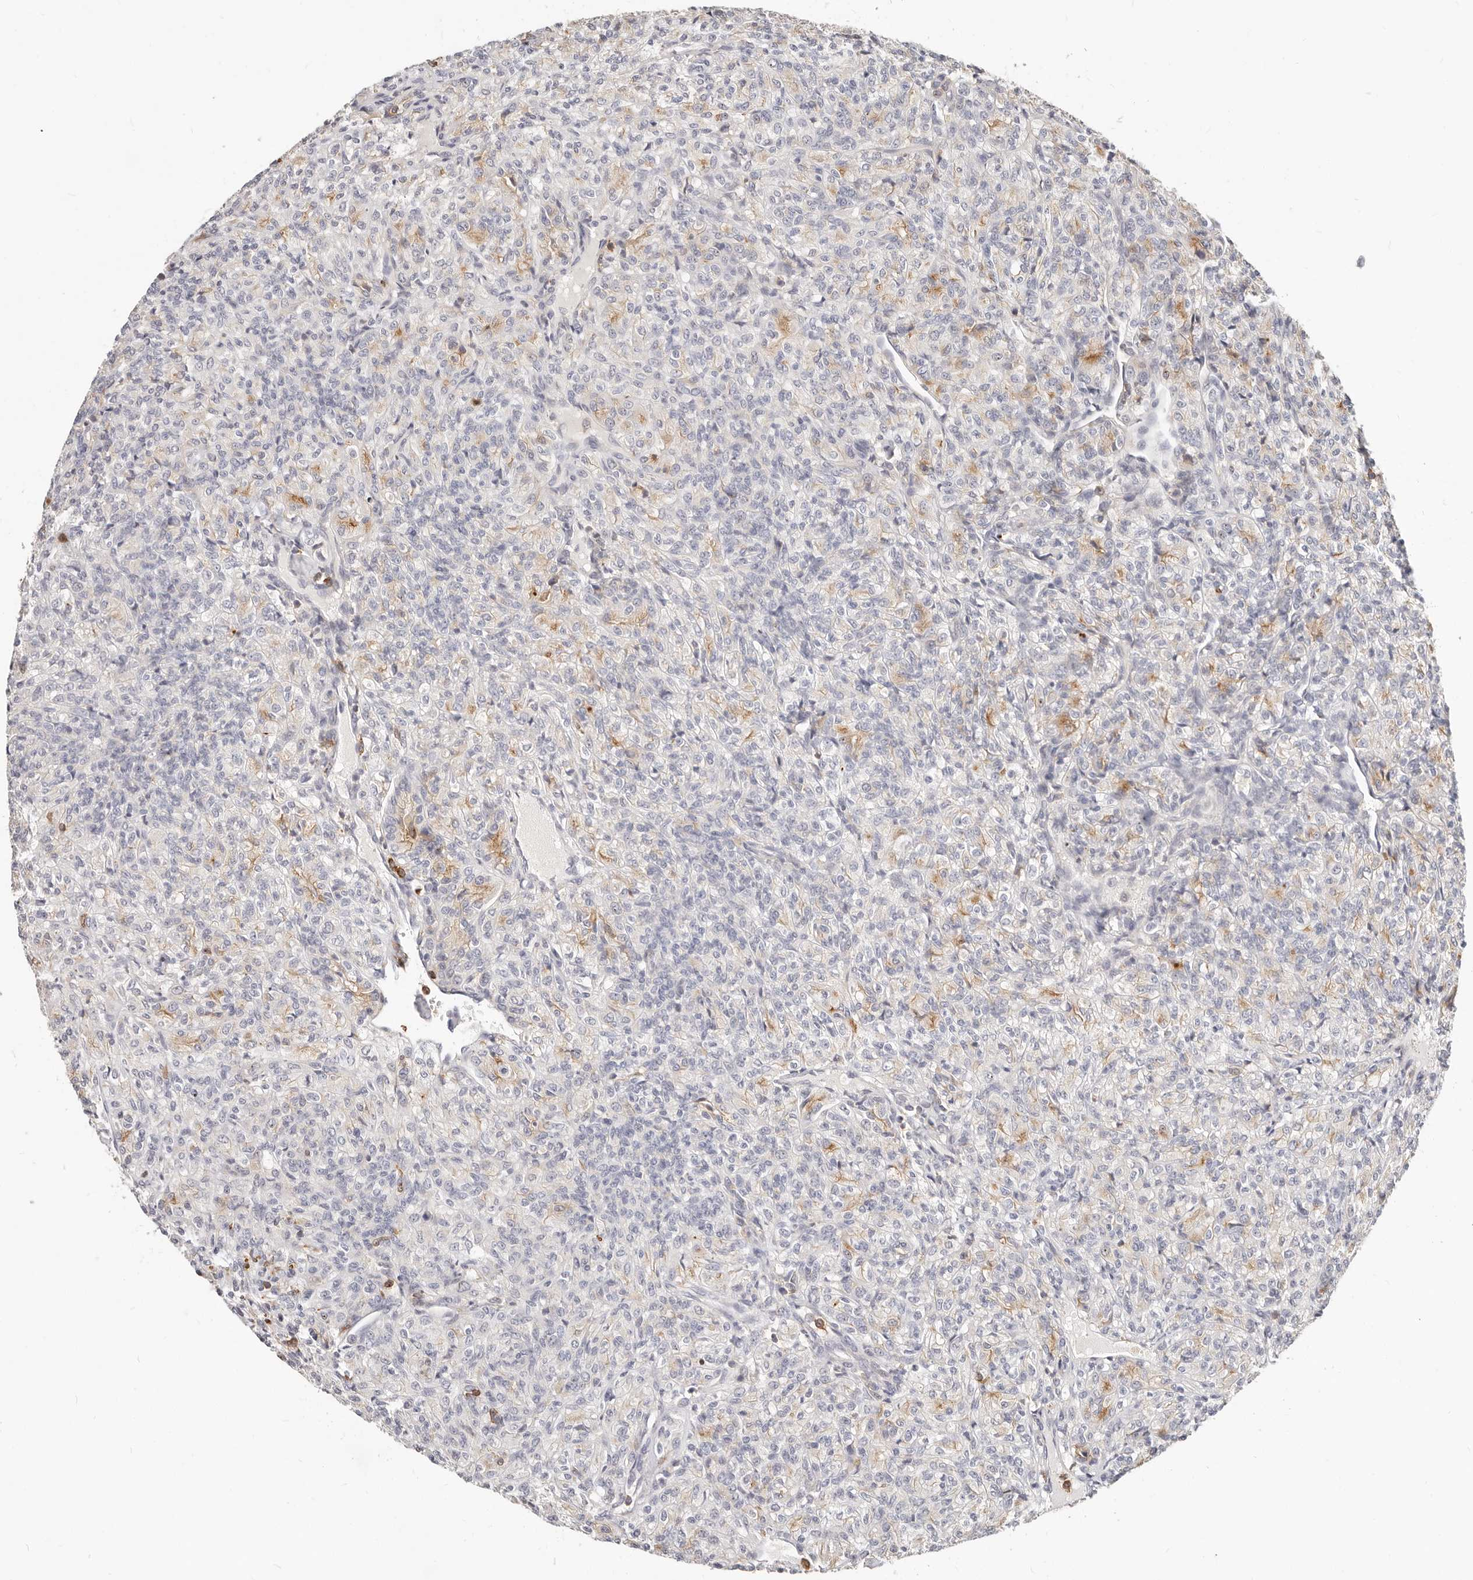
{"staining": {"intensity": "negative", "quantity": "none", "location": "none"}, "tissue": "renal cancer", "cell_type": "Tumor cells", "image_type": "cancer", "snomed": [{"axis": "morphology", "description": "Adenocarcinoma, NOS"}, {"axis": "topography", "description": "Kidney"}], "caption": "DAB (3,3'-diaminobenzidine) immunohistochemical staining of human renal cancer reveals no significant expression in tumor cells.", "gene": "TMEM63B", "patient": {"sex": "male", "age": 77}}